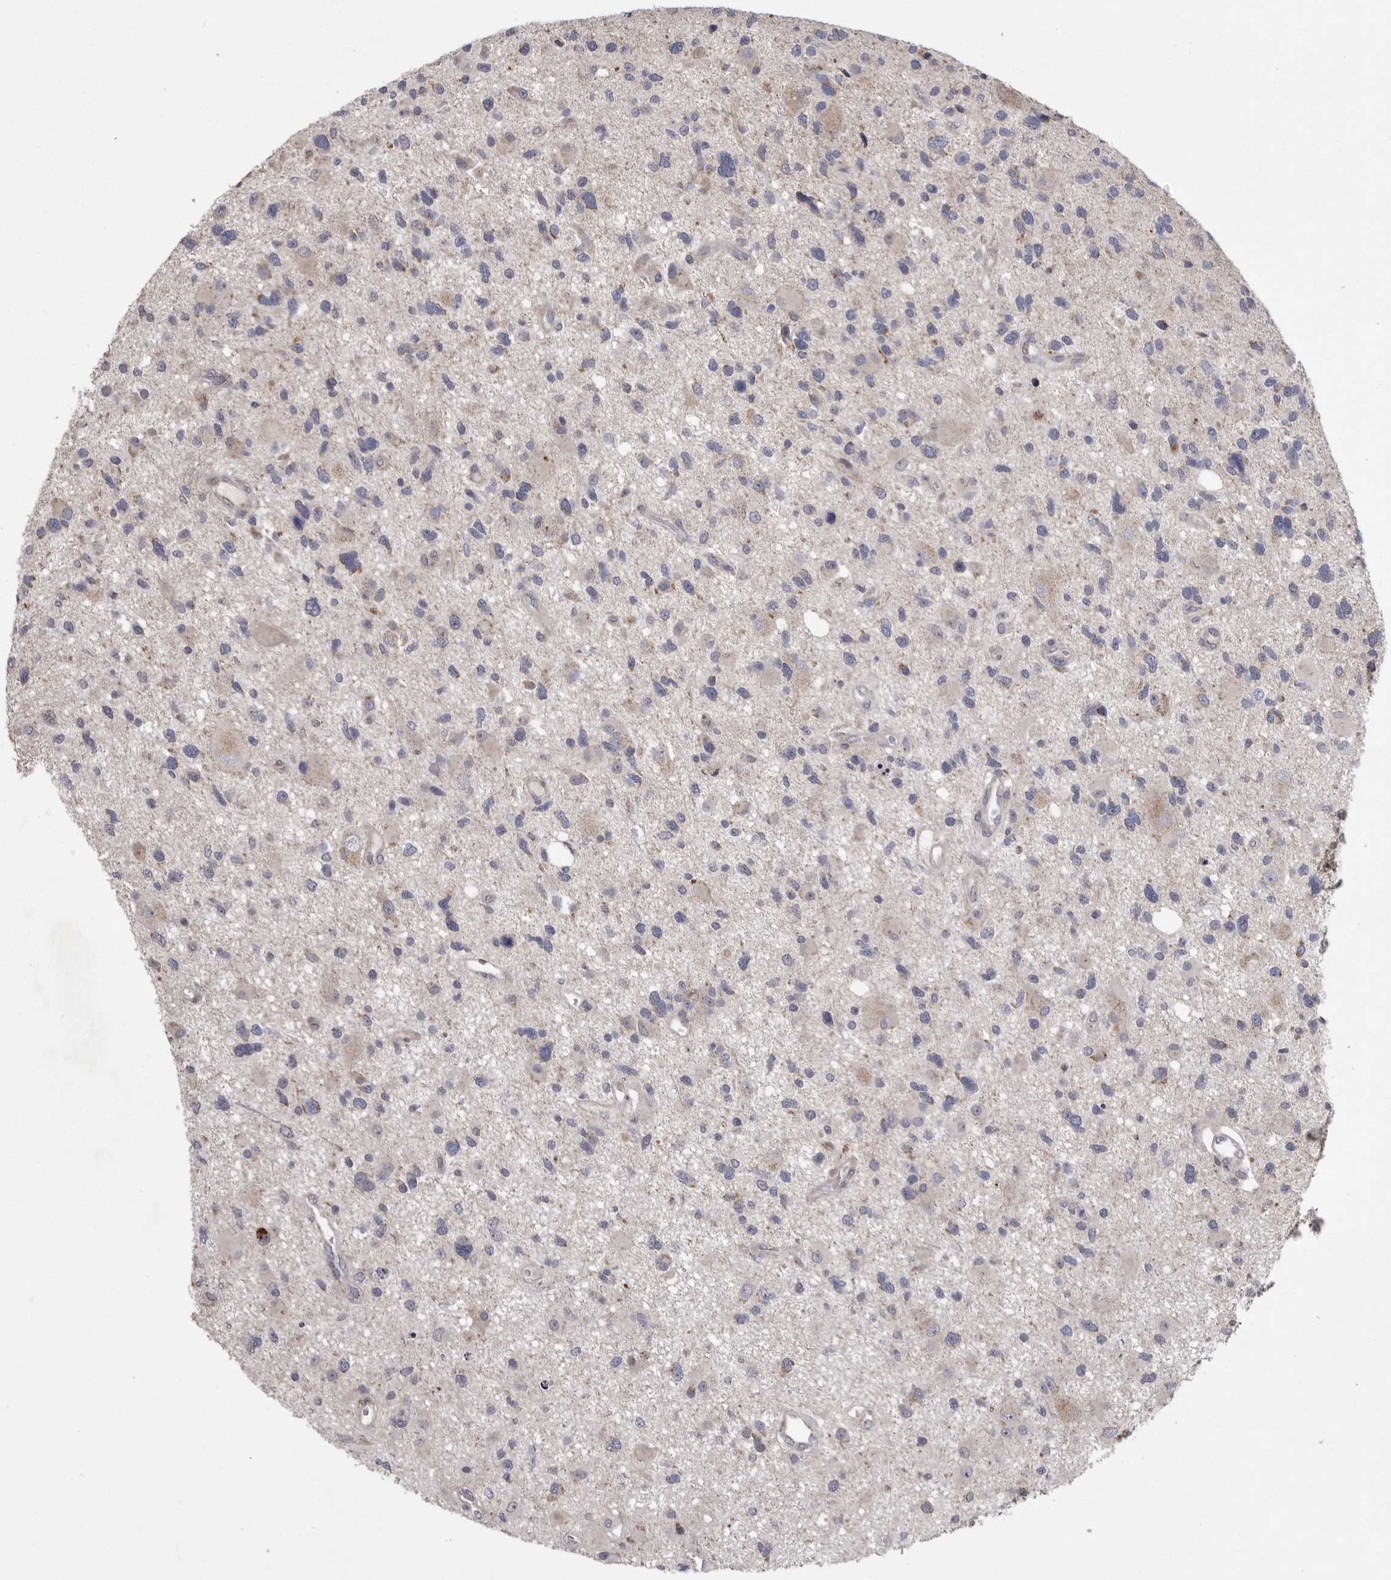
{"staining": {"intensity": "negative", "quantity": "none", "location": "none"}, "tissue": "glioma", "cell_type": "Tumor cells", "image_type": "cancer", "snomed": [{"axis": "morphology", "description": "Glioma, malignant, High grade"}, {"axis": "topography", "description": "Brain"}], "caption": "Tumor cells show no significant expression in malignant glioma (high-grade).", "gene": "CRP", "patient": {"sex": "male", "age": 33}}